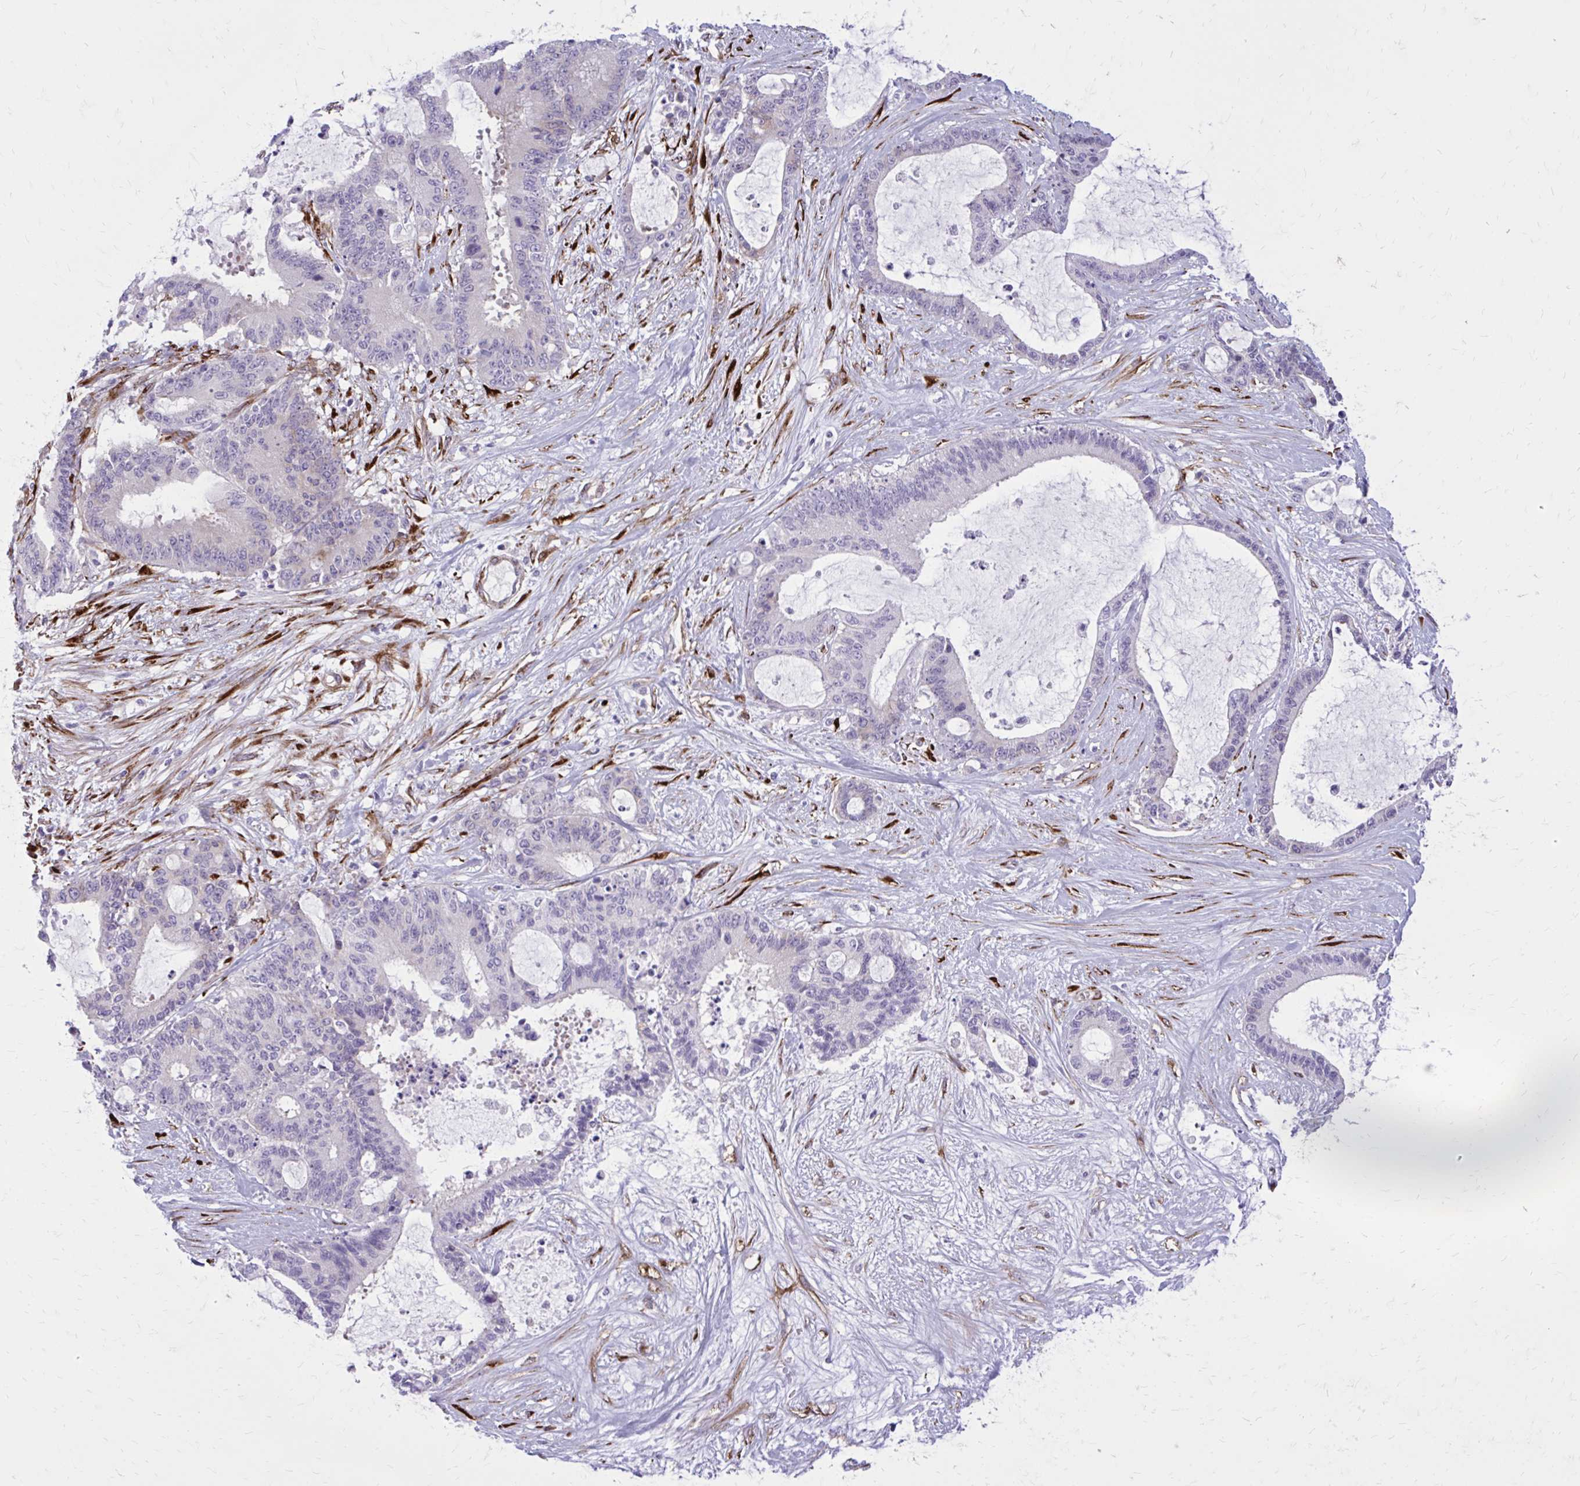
{"staining": {"intensity": "negative", "quantity": "none", "location": "none"}, "tissue": "liver cancer", "cell_type": "Tumor cells", "image_type": "cancer", "snomed": [{"axis": "morphology", "description": "Normal tissue, NOS"}, {"axis": "morphology", "description": "Cholangiocarcinoma"}, {"axis": "topography", "description": "Liver"}, {"axis": "topography", "description": "Peripheral nerve tissue"}], "caption": "A micrograph of liver cancer stained for a protein demonstrates no brown staining in tumor cells. Brightfield microscopy of immunohistochemistry (IHC) stained with DAB (3,3'-diaminobenzidine) (brown) and hematoxylin (blue), captured at high magnification.", "gene": "BEND5", "patient": {"sex": "female", "age": 73}}